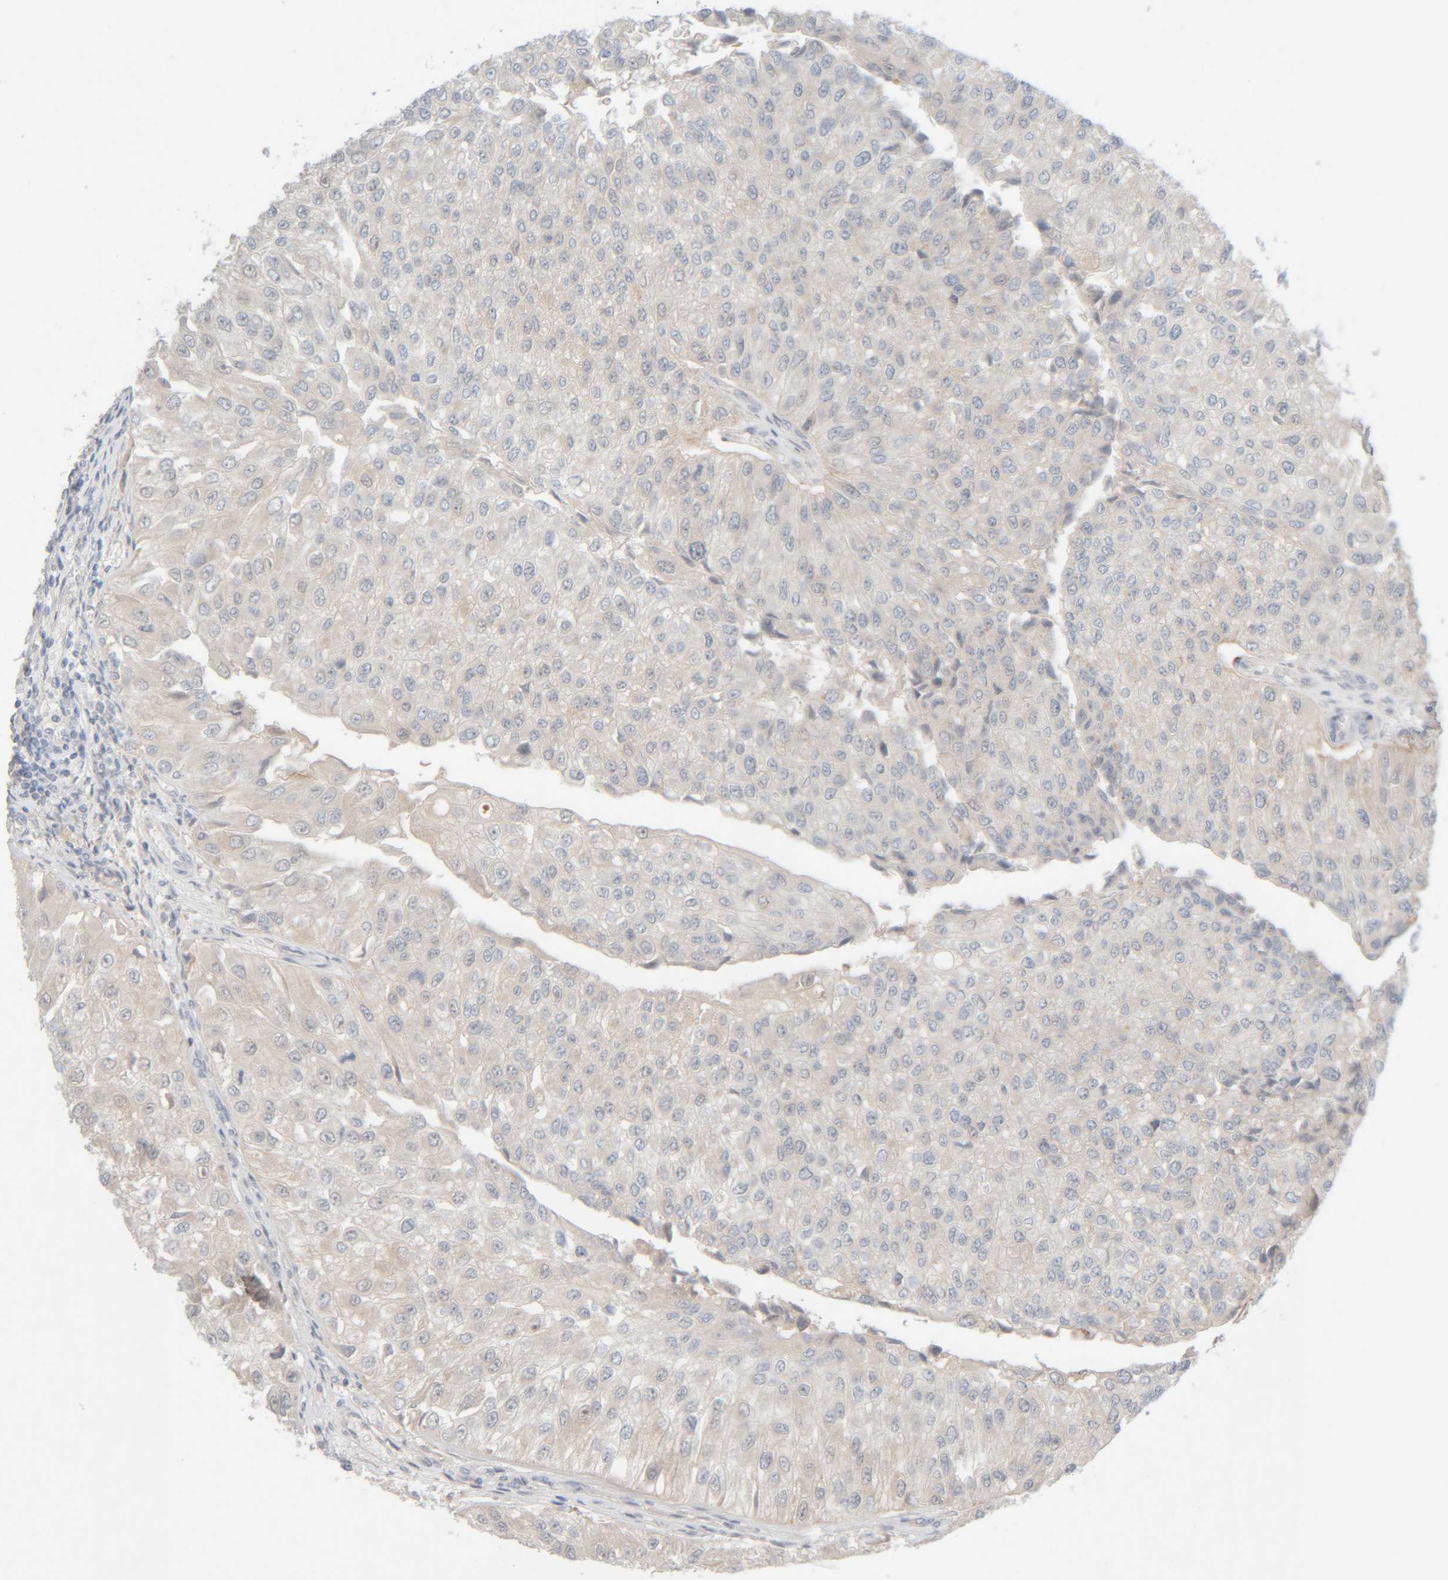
{"staining": {"intensity": "negative", "quantity": "none", "location": "none"}, "tissue": "urothelial cancer", "cell_type": "Tumor cells", "image_type": "cancer", "snomed": [{"axis": "morphology", "description": "Urothelial carcinoma, High grade"}, {"axis": "topography", "description": "Kidney"}, {"axis": "topography", "description": "Urinary bladder"}], "caption": "High power microscopy micrograph of an immunohistochemistry (IHC) image of high-grade urothelial carcinoma, revealing no significant staining in tumor cells.", "gene": "CHKA", "patient": {"sex": "male", "age": 77}}